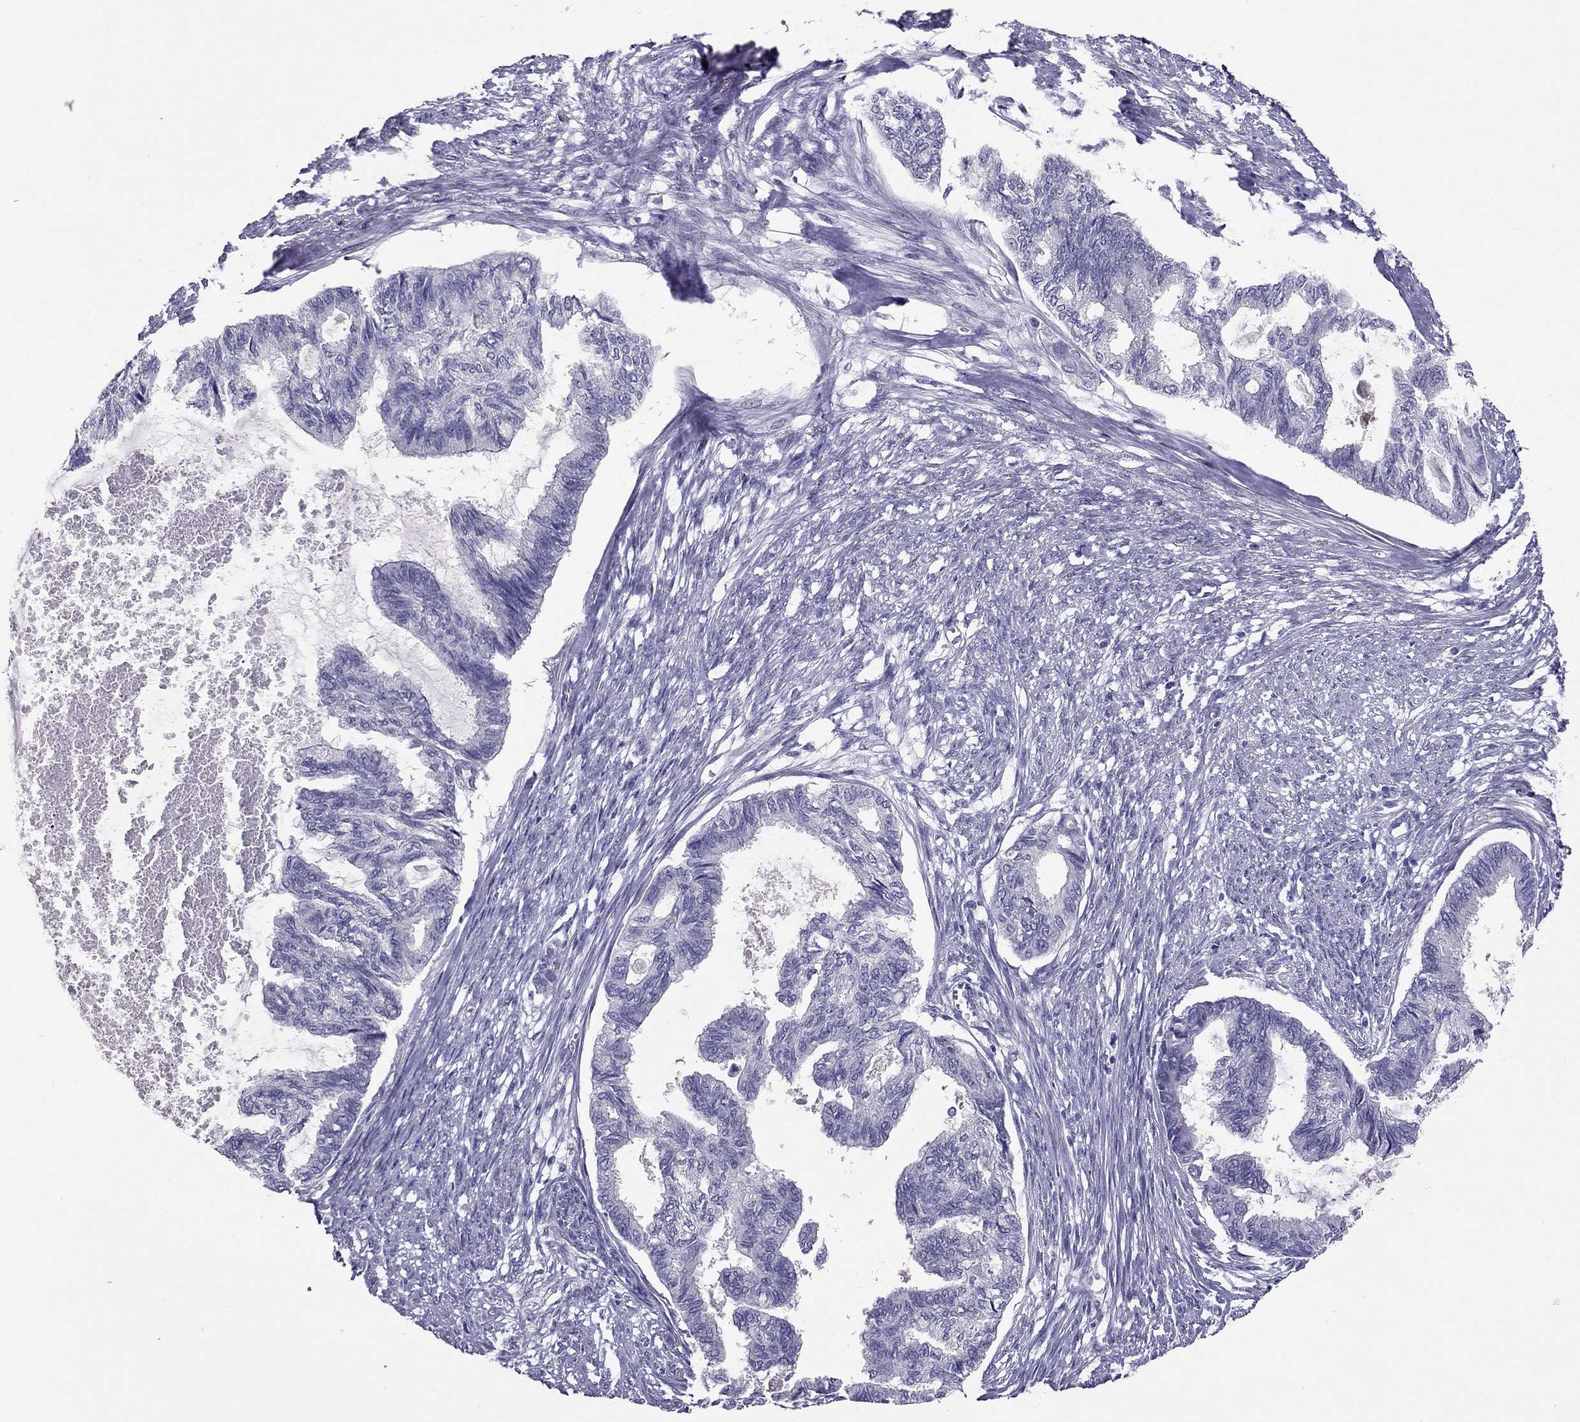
{"staining": {"intensity": "negative", "quantity": "none", "location": "none"}, "tissue": "endometrial cancer", "cell_type": "Tumor cells", "image_type": "cancer", "snomed": [{"axis": "morphology", "description": "Adenocarcinoma, NOS"}, {"axis": "topography", "description": "Endometrium"}], "caption": "The histopathology image displays no staining of tumor cells in endometrial adenocarcinoma.", "gene": "RHO", "patient": {"sex": "female", "age": 86}}